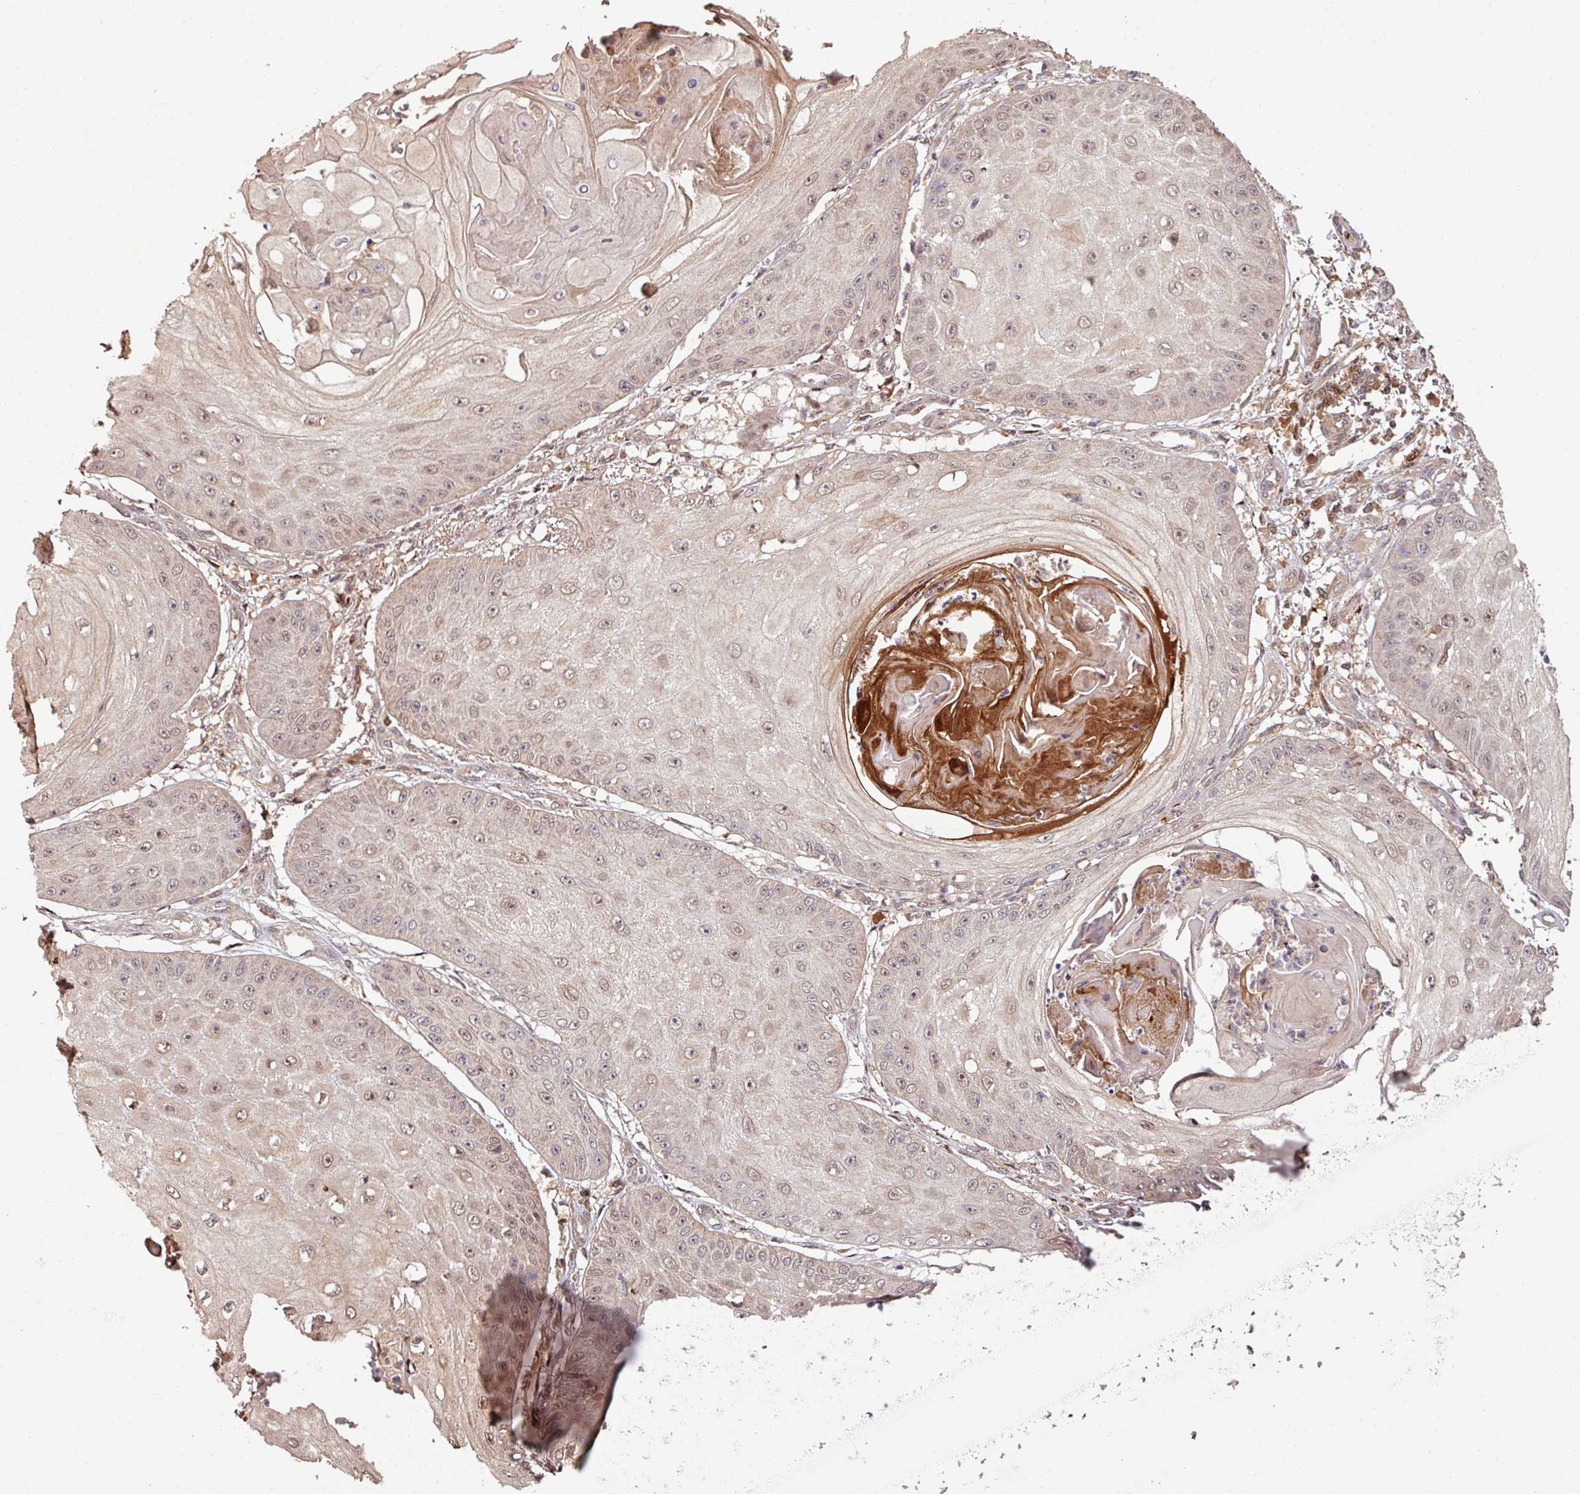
{"staining": {"intensity": "moderate", "quantity": "25%-75%", "location": "nuclear"}, "tissue": "skin cancer", "cell_type": "Tumor cells", "image_type": "cancer", "snomed": [{"axis": "morphology", "description": "Squamous cell carcinoma, NOS"}, {"axis": "topography", "description": "Skin"}], "caption": "The image demonstrates staining of squamous cell carcinoma (skin), revealing moderate nuclear protein positivity (brown color) within tumor cells. The staining was performed using DAB, with brown indicating positive protein expression. Nuclei are stained blue with hematoxylin.", "gene": "OR6B1", "patient": {"sex": "male", "age": 70}}